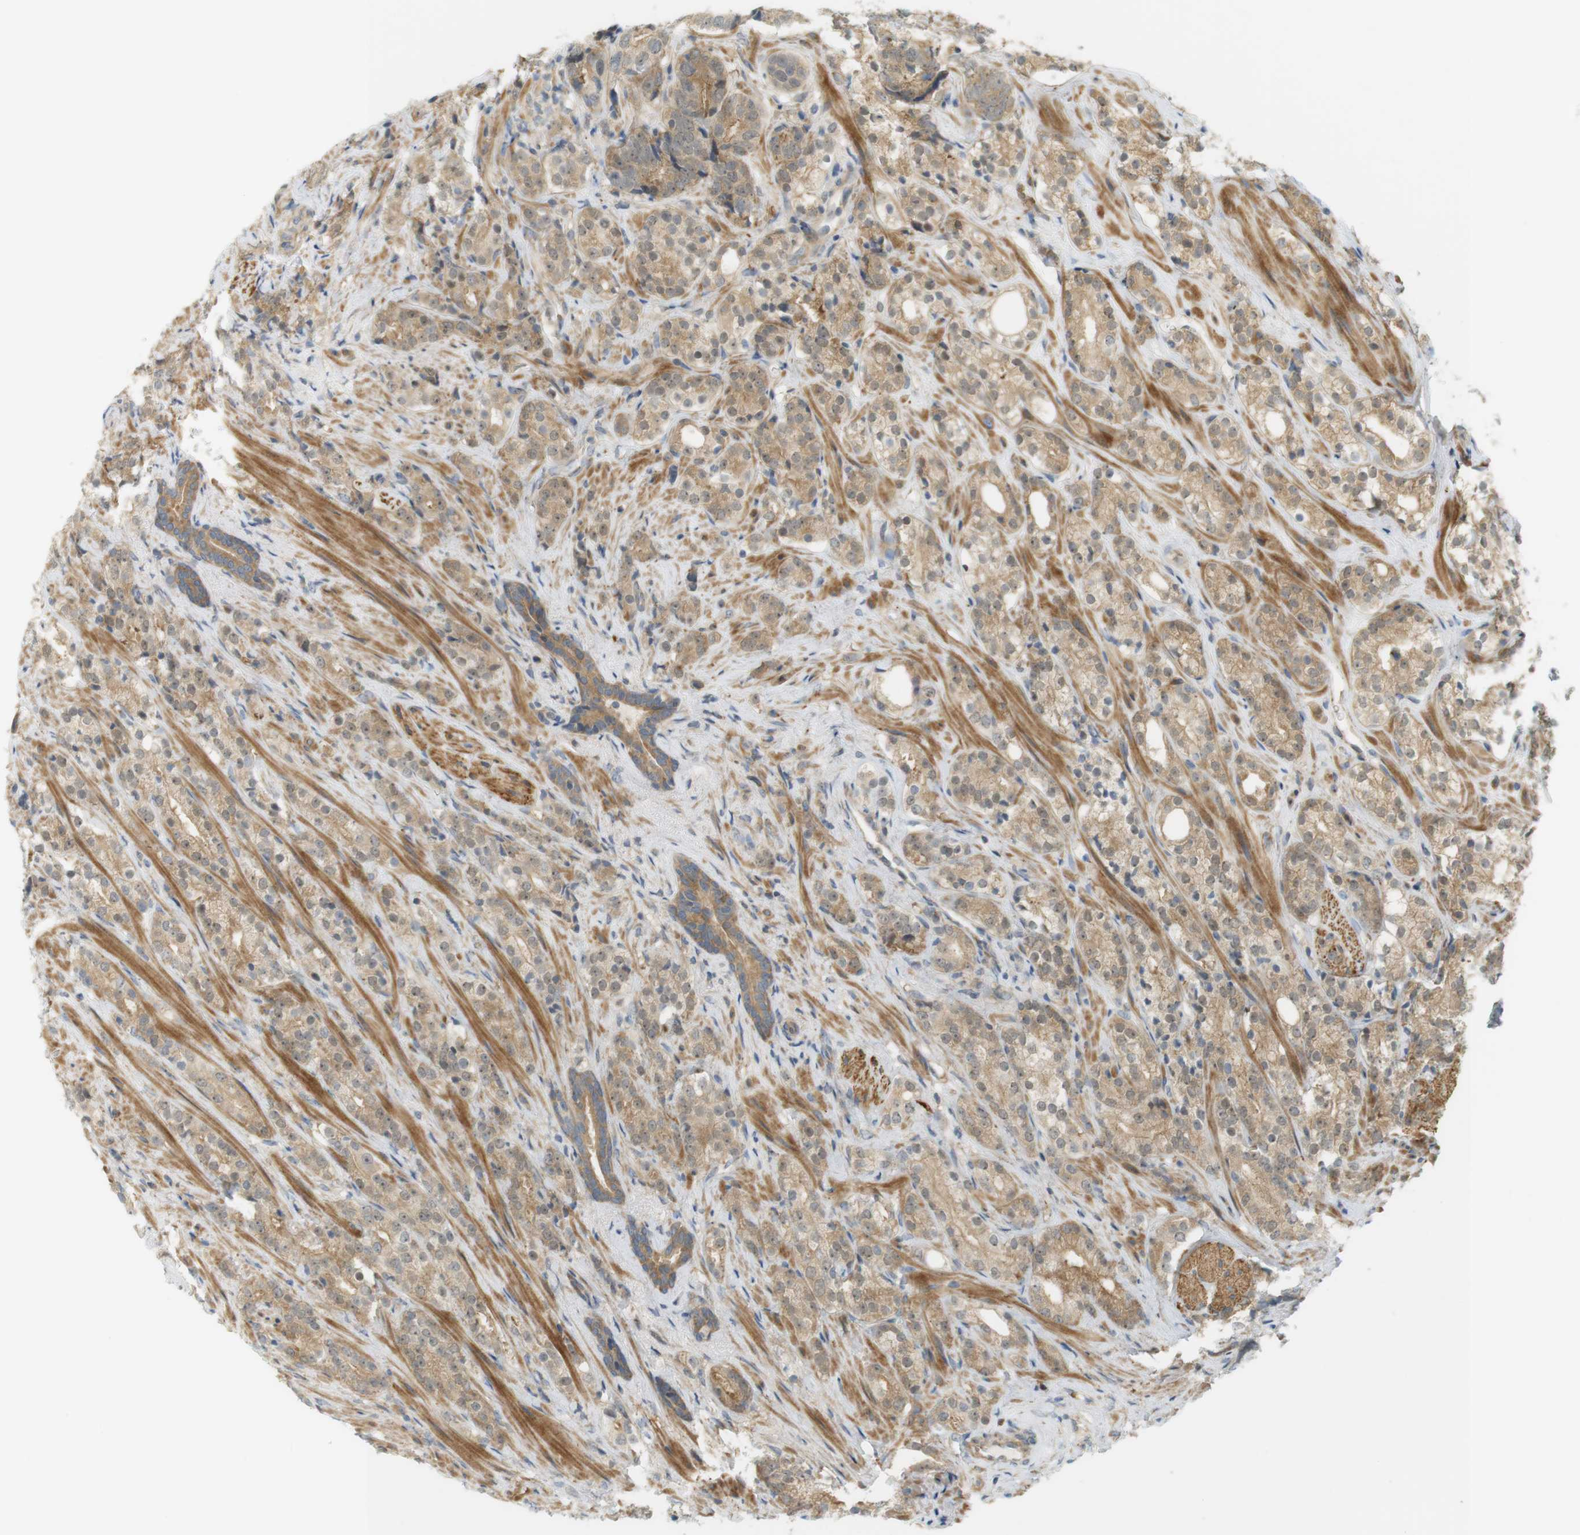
{"staining": {"intensity": "moderate", "quantity": ">75%", "location": "cytoplasmic/membranous,nuclear"}, "tissue": "prostate cancer", "cell_type": "Tumor cells", "image_type": "cancer", "snomed": [{"axis": "morphology", "description": "Adenocarcinoma, High grade"}, {"axis": "topography", "description": "Prostate"}], "caption": "Immunohistochemical staining of prostate cancer reveals medium levels of moderate cytoplasmic/membranous and nuclear expression in about >75% of tumor cells.", "gene": "PA2G4", "patient": {"sex": "male", "age": 71}}